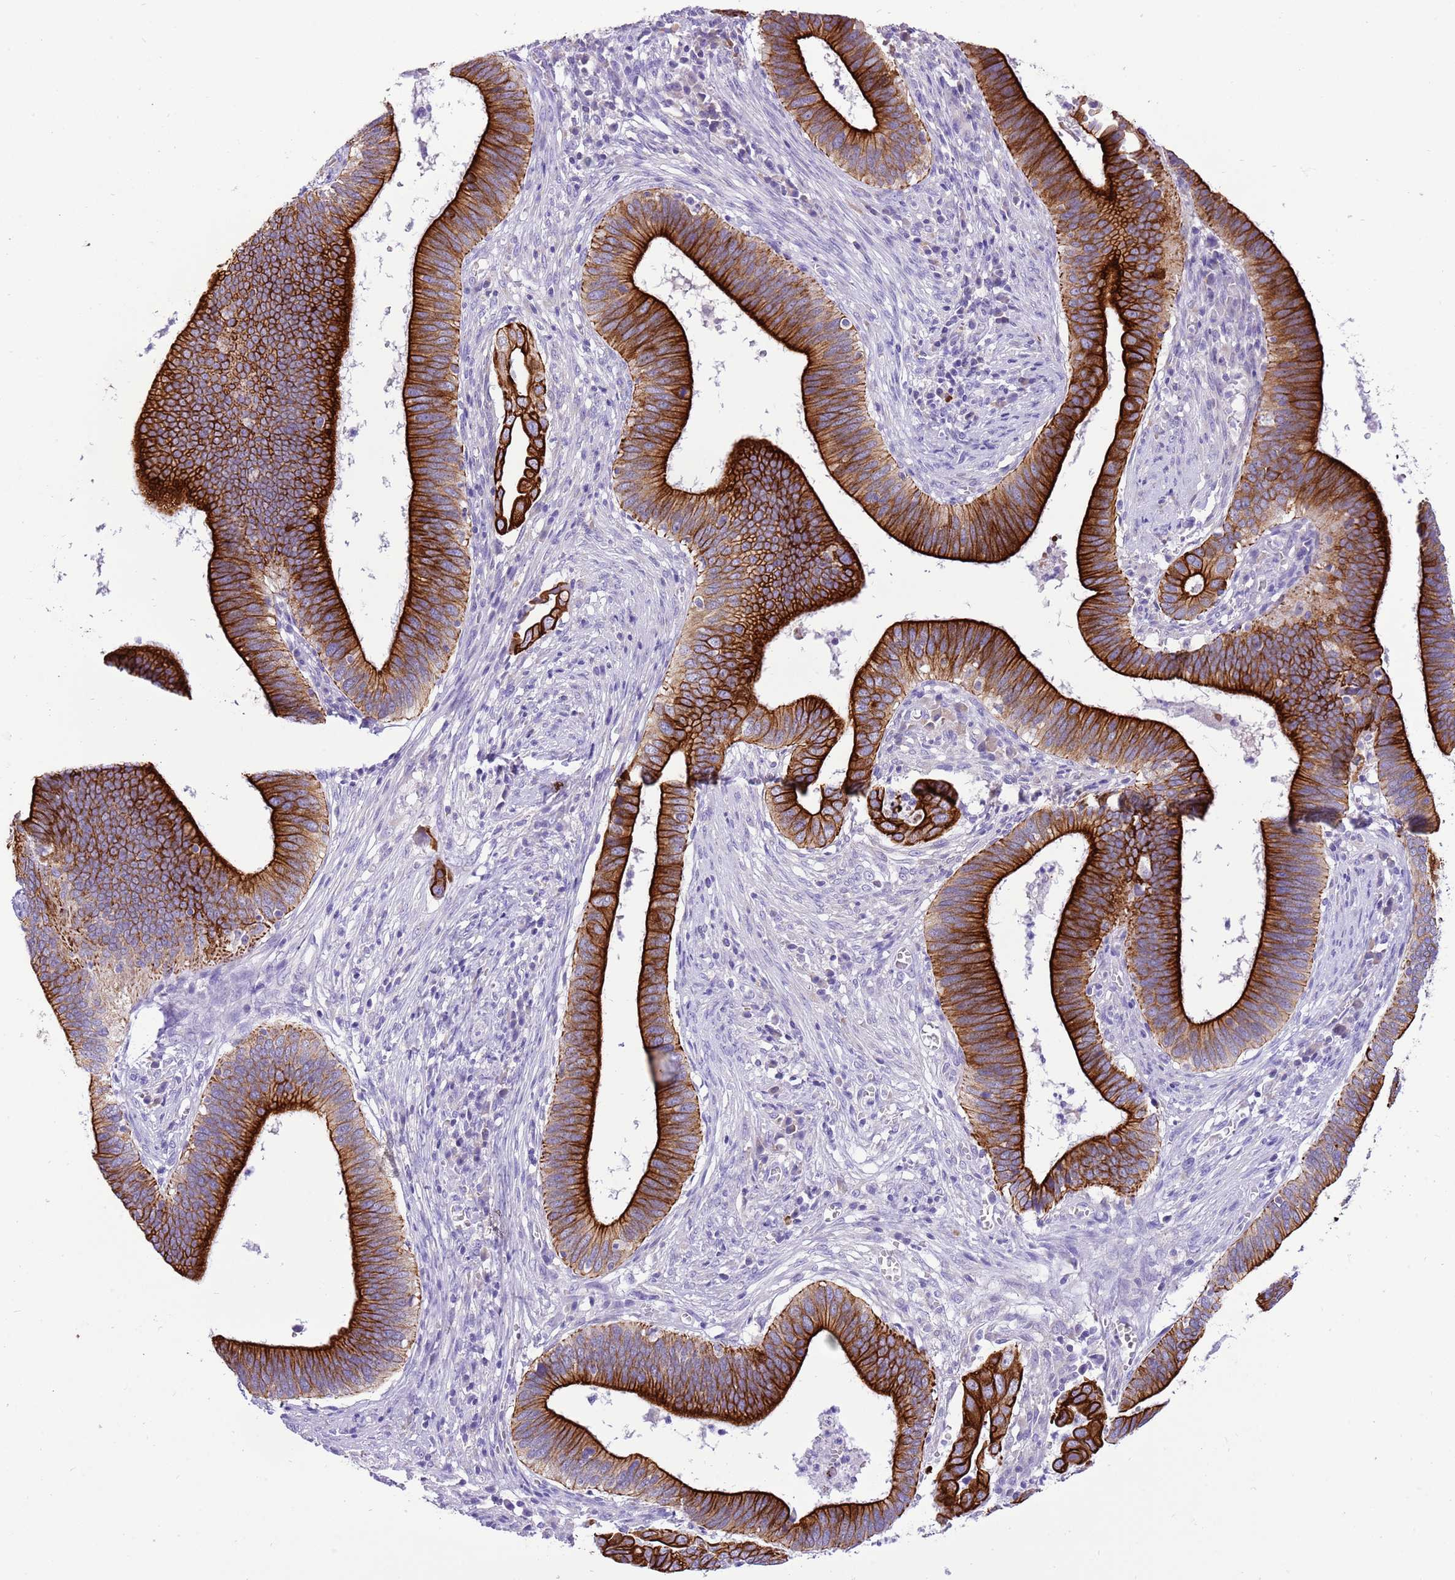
{"staining": {"intensity": "strong", "quantity": ">75%", "location": "cytoplasmic/membranous"}, "tissue": "cervical cancer", "cell_type": "Tumor cells", "image_type": "cancer", "snomed": [{"axis": "morphology", "description": "Adenocarcinoma, NOS"}, {"axis": "topography", "description": "Cervix"}], "caption": "Immunohistochemistry (DAB) staining of human cervical cancer reveals strong cytoplasmic/membranous protein staining in about >75% of tumor cells. (DAB (3,3'-diaminobenzidine) IHC, brown staining for protein, blue staining for nuclei).", "gene": "R3HDM4", "patient": {"sex": "female", "age": 42}}